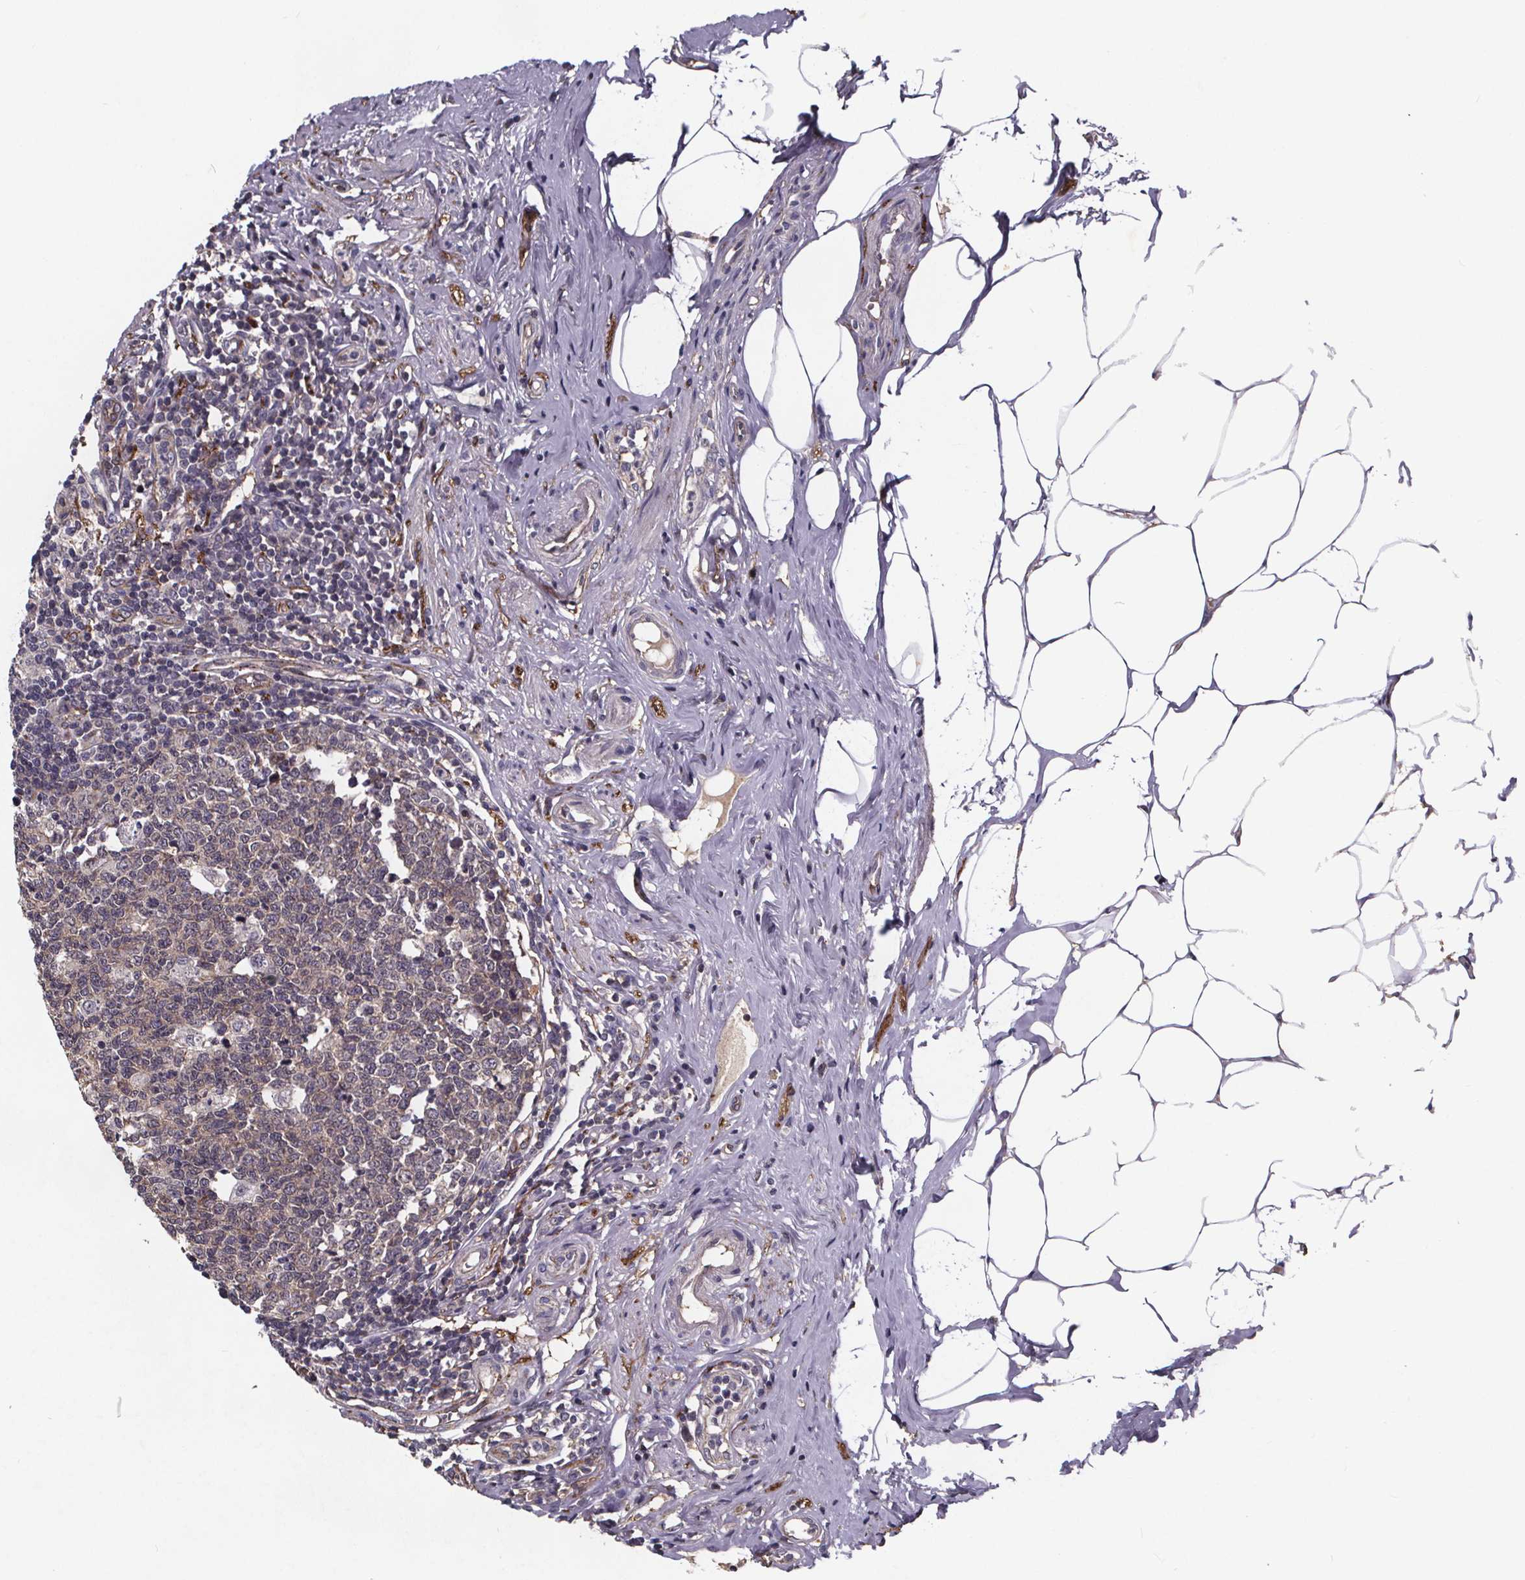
{"staining": {"intensity": "moderate", "quantity": ">75%", "location": "cytoplasmic/membranous"}, "tissue": "appendix", "cell_type": "Glandular cells", "image_type": "normal", "snomed": [{"axis": "morphology", "description": "Normal tissue, NOS"}, {"axis": "morphology", "description": "Carcinoma, endometroid"}, {"axis": "topography", "description": "Appendix"}, {"axis": "topography", "description": "Colon"}], "caption": "Unremarkable appendix shows moderate cytoplasmic/membranous staining in about >75% of glandular cells.", "gene": "FASTKD3", "patient": {"sex": "female", "age": 60}}